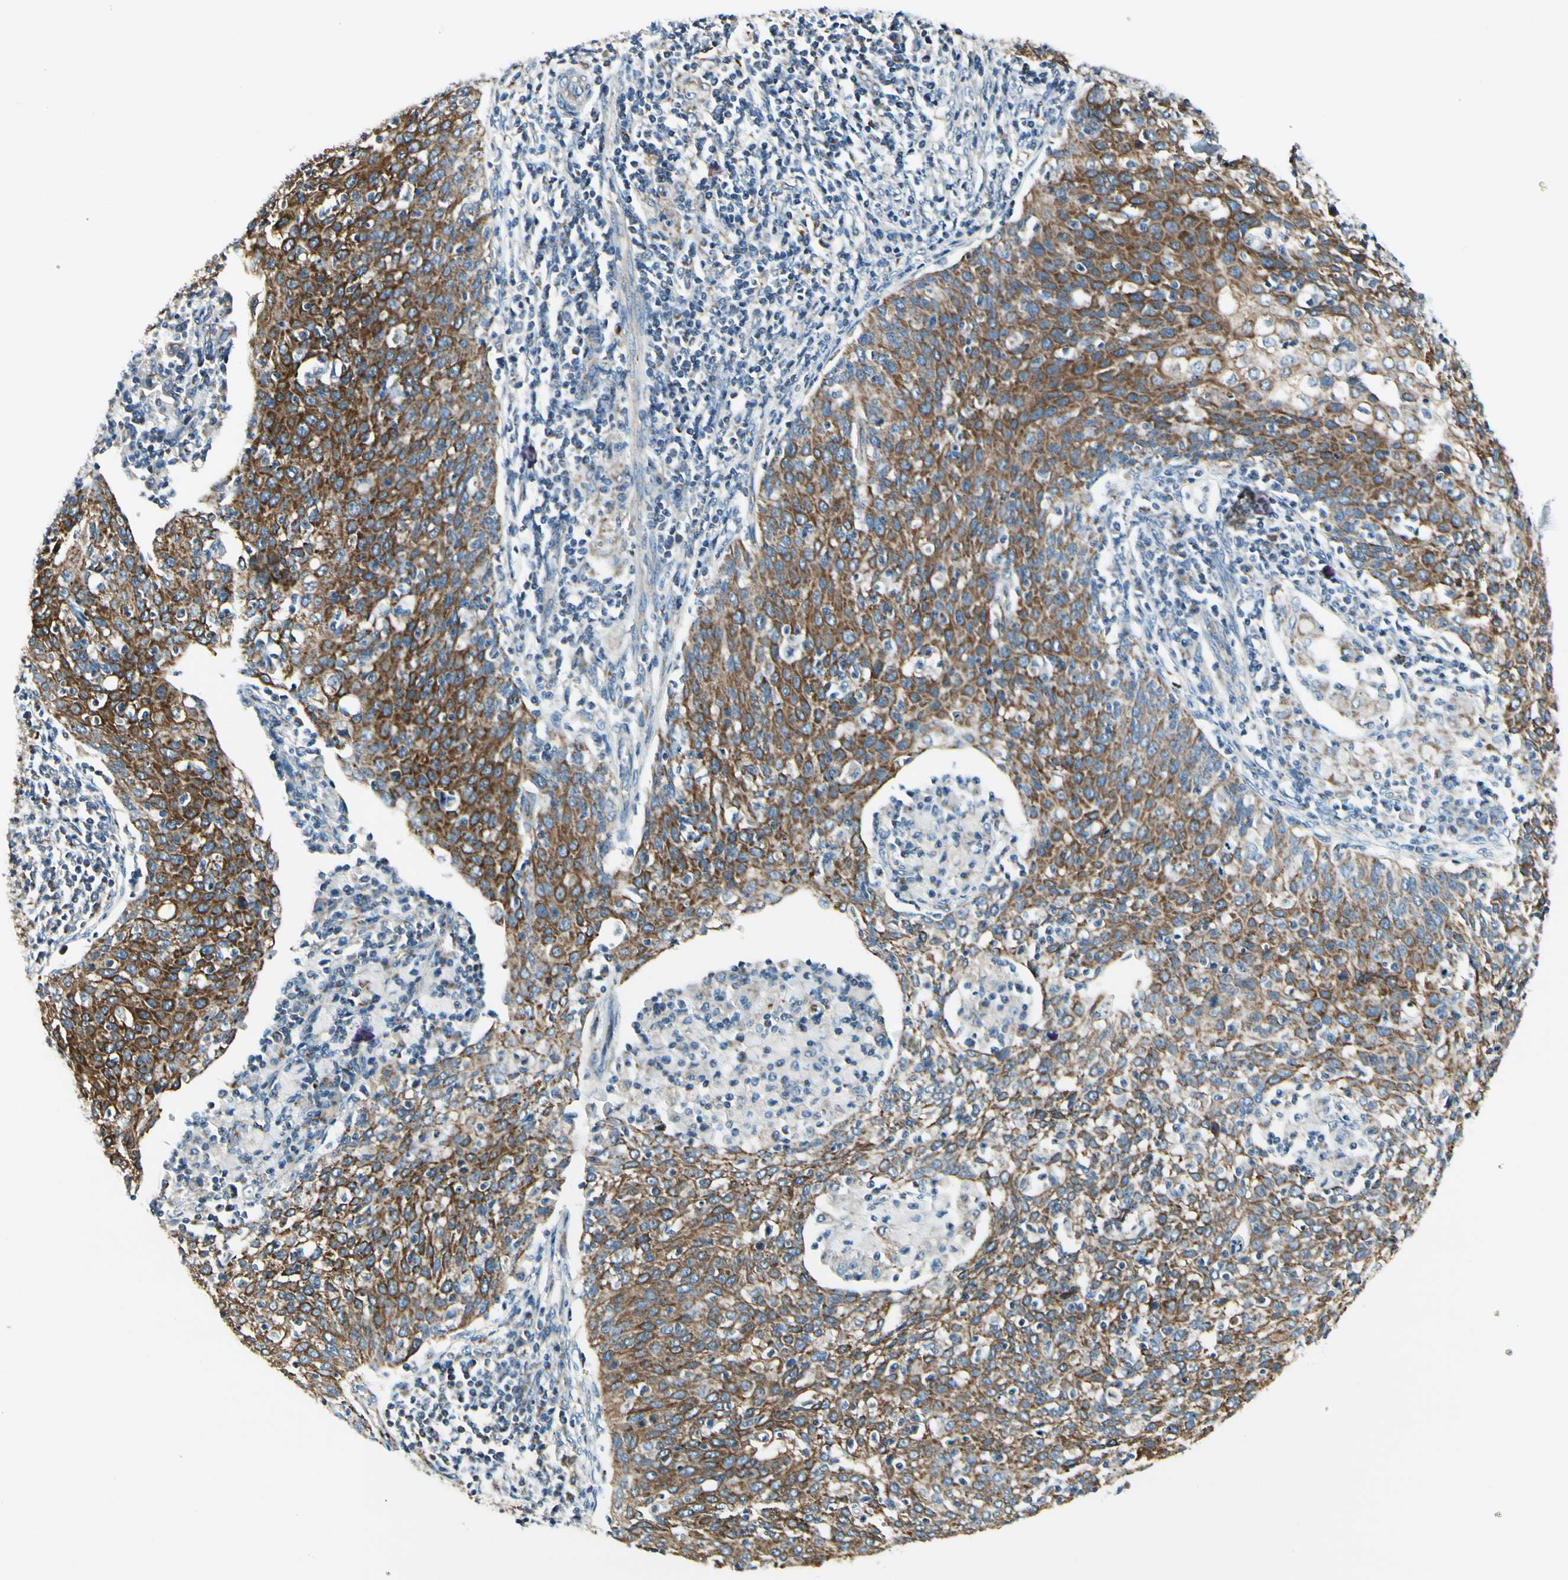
{"staining": {"intensity": "strong", "quantity": ">75%", "location": "cytoplasmic/membranous"}, "tissue": "cervical cancer", "cell_type": "Tumor cells", "image_type": "cancer", "snomed": [{"axis": "morphology", "description": "Squamous cell carcinoma, NOS"}, {"axis": "topography", "description": "Cervix"}], "caption": "Protein analysis of cervical squamous cell carcinoma tissue displays strong cytoplasmic/membranous positivity in approximately >75% of tumor cells.", "gene": "EPHB3", "patient": {"sex": "female", "age": 38}}